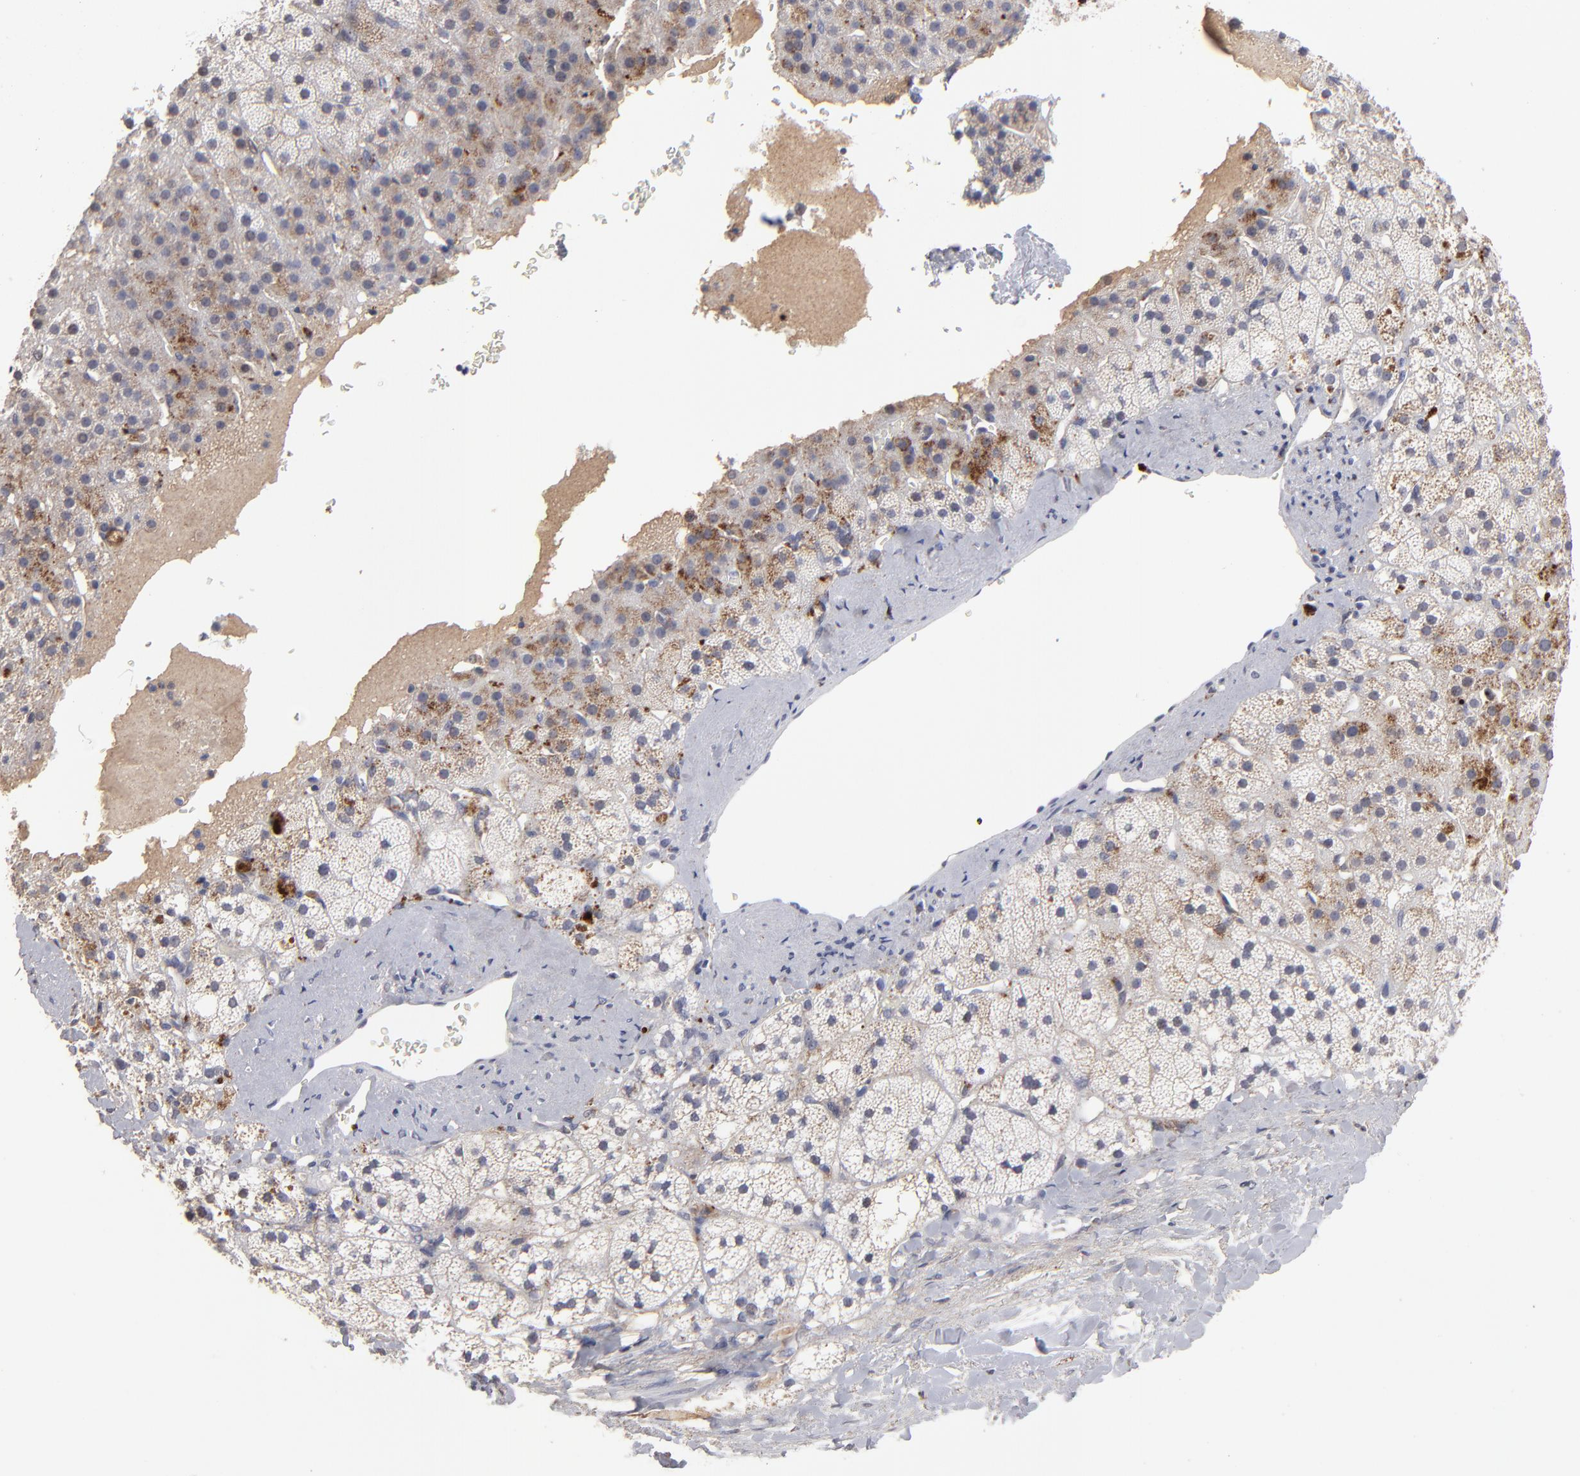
{"staining": {"intensity": "moderate", "quantity": "25%-75%", "location": "cytoplasmic/membranous"}, "tissue": "adrenal gland", "cell_type": "Glandular cells", "image_type": "normal", "snomed": [{"axis": "morphology", "description": "Normal tissue, NOS"}, {"axis": "topography", "description": "Adrenal gland"}], "caption": "The image exhibits immunohistochemical staining of benign adrenal gland. There is moderate cytoplasmic/membranous positivity is appreciated in approximately 25%-75% of glandular cells. (DAB (3,3'-diaminobenzidine) IHC with brightfield microscopy, high magnification).", "gene": "GPM6B", "patient": {"sex": "male", "age": 35}}